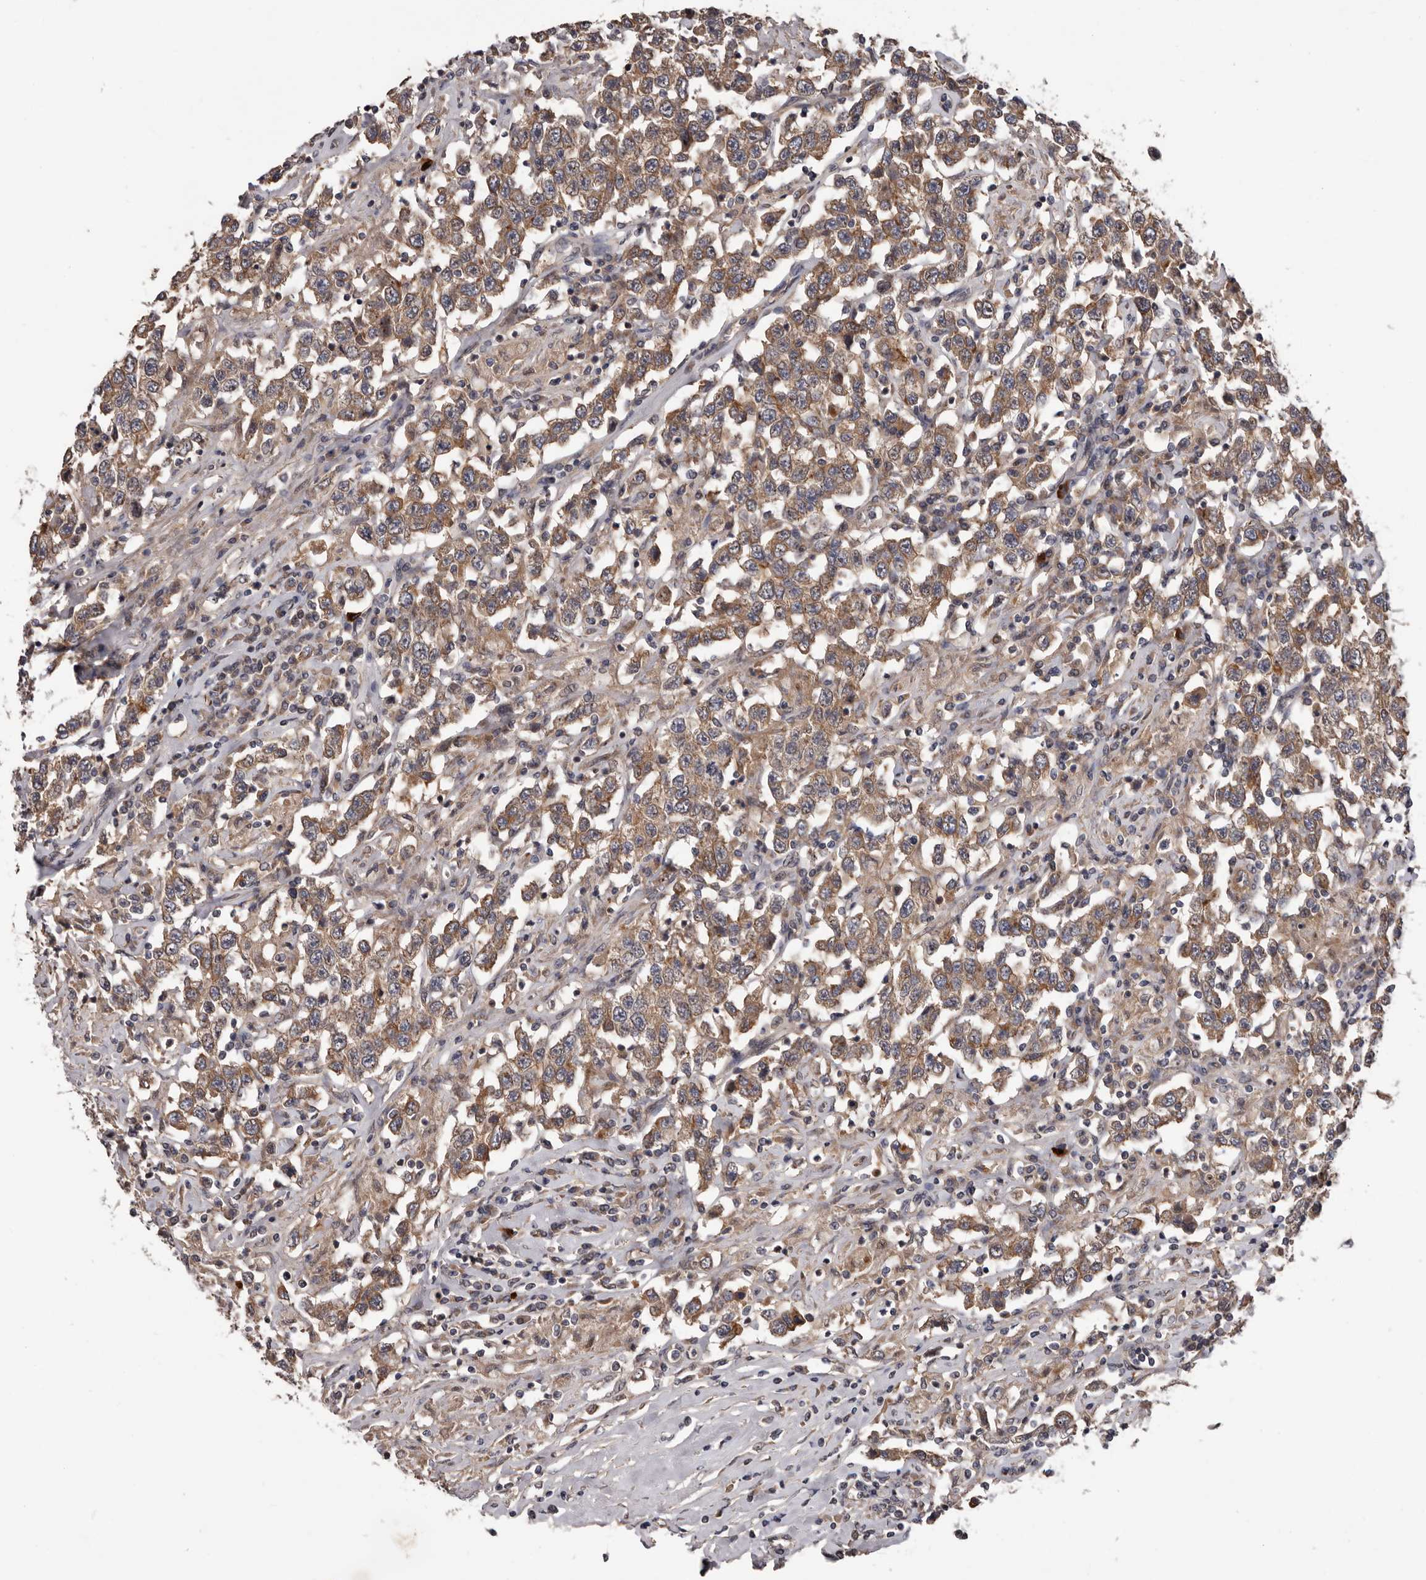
{"staining": {"intensity": "moderate", "quantity": ">75%", "location": "cytoplasmic/membranous"}, "tissue": "testis cancer", "cell_type": "Tumor cells", "image_type": "cancer", "snomed": [{"axis": "morphology", "description": "Seminoma, NOS"}, {"axis": "topography", "description": "Testis"}], "caption": "DAB immunohistochemical staining of human seminoma (testis) exhibits moderate cytoplasmic/membranous protein staining in about >75% of tumor cells.", "gene": "PRKD1", "patient": {"sex": "male", "age": 41}}